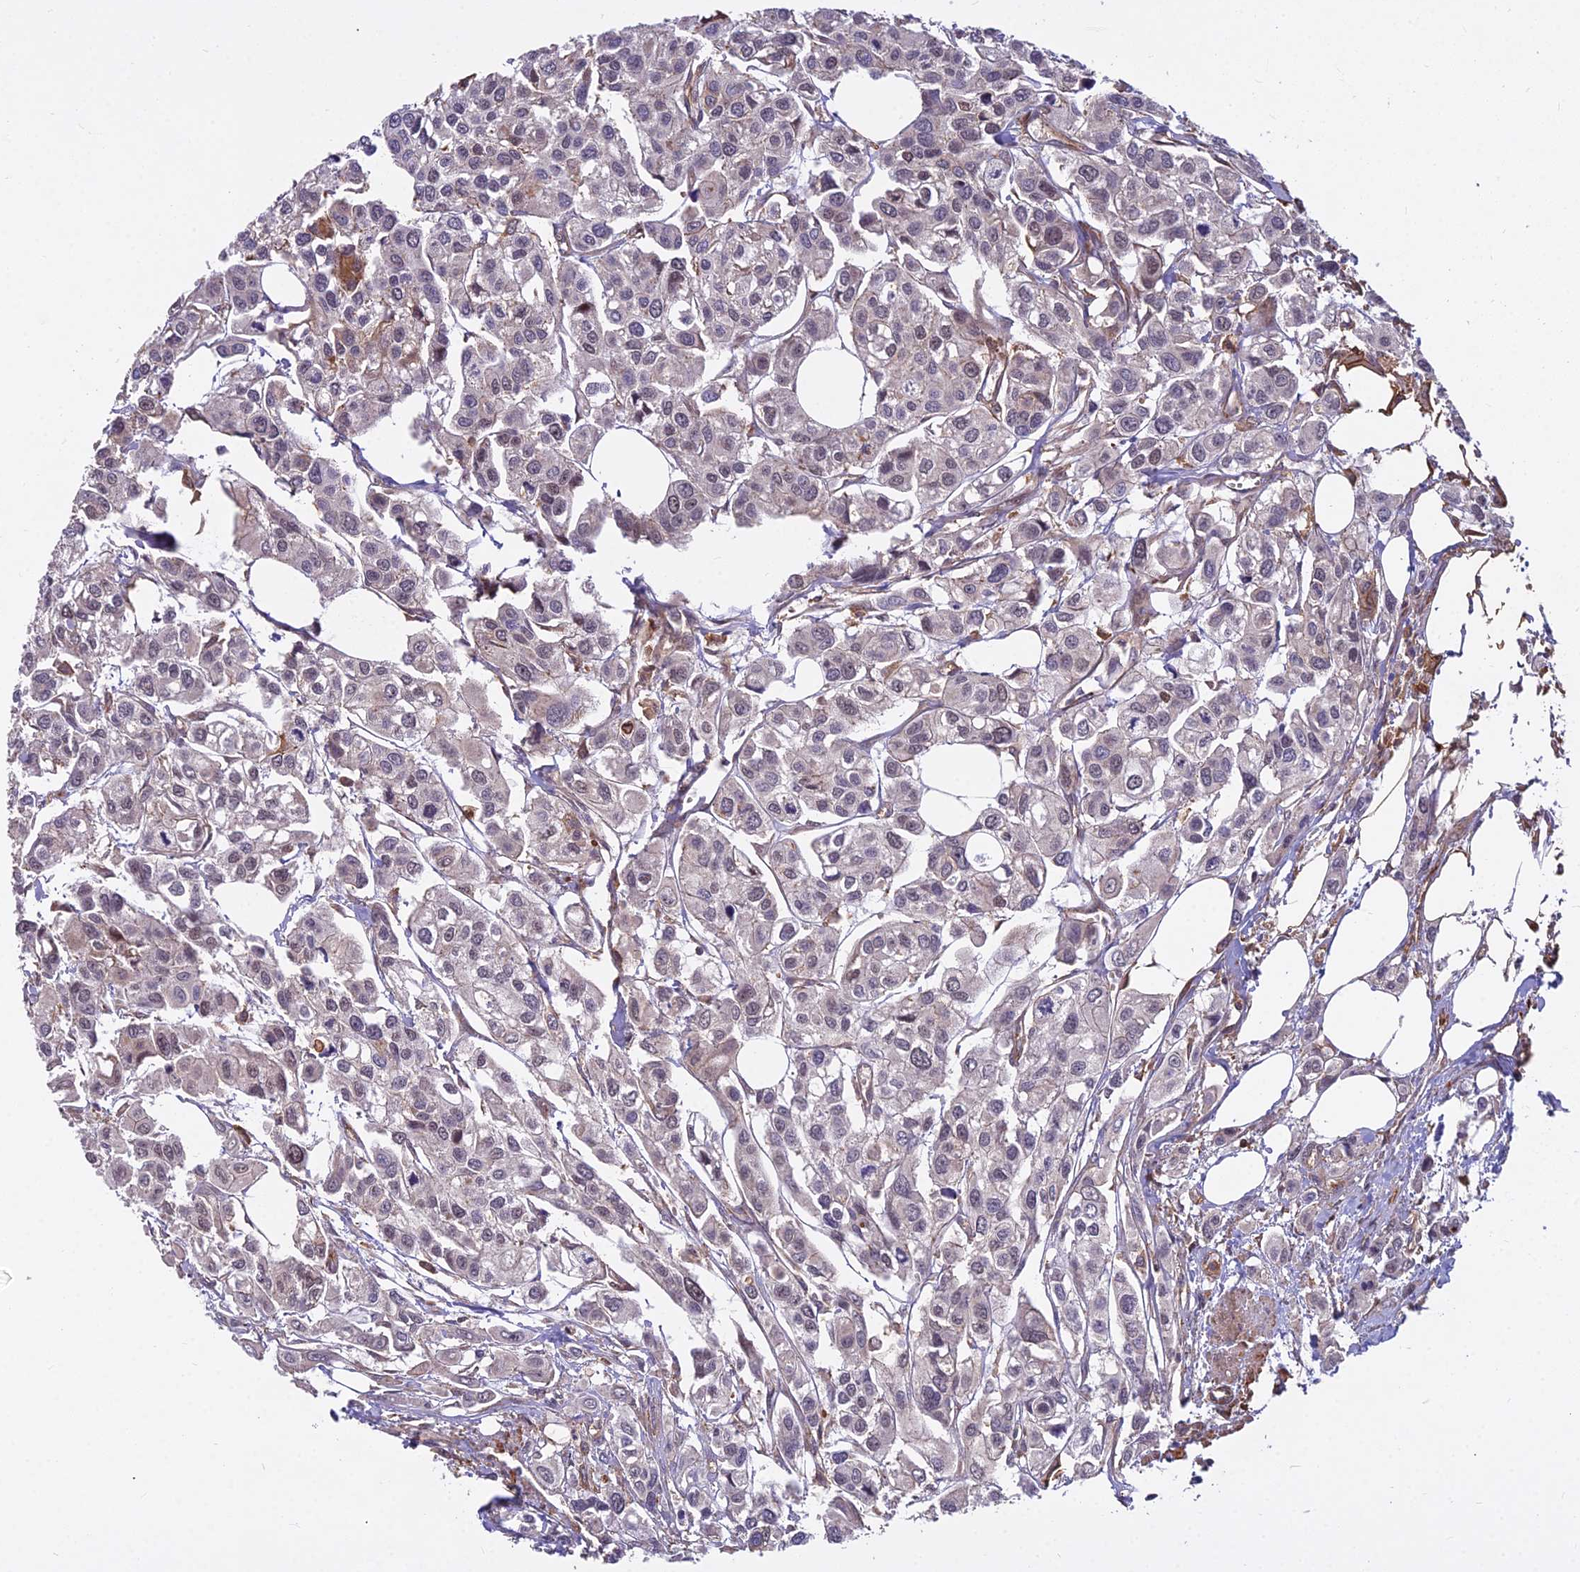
{"staining": {"intensity": "negative", "quantity": "none", "location": "none"}, "tissue": "urothelial cancer", "cell_type": "Tumor cells", "image_type": "cancer", "snomed": [{"axis": "morphology", "description": "Urothelial carcinoma, High grade"}, {"axis": "topography", "description": "Urinary bladder"}], "caption": "The photomicrograph demonstrates no significant expression in tumor cells of high-grade urothelial carcinoma.", "gene": "TCEA3", "patient": {"sex": "male", "age": 67}}